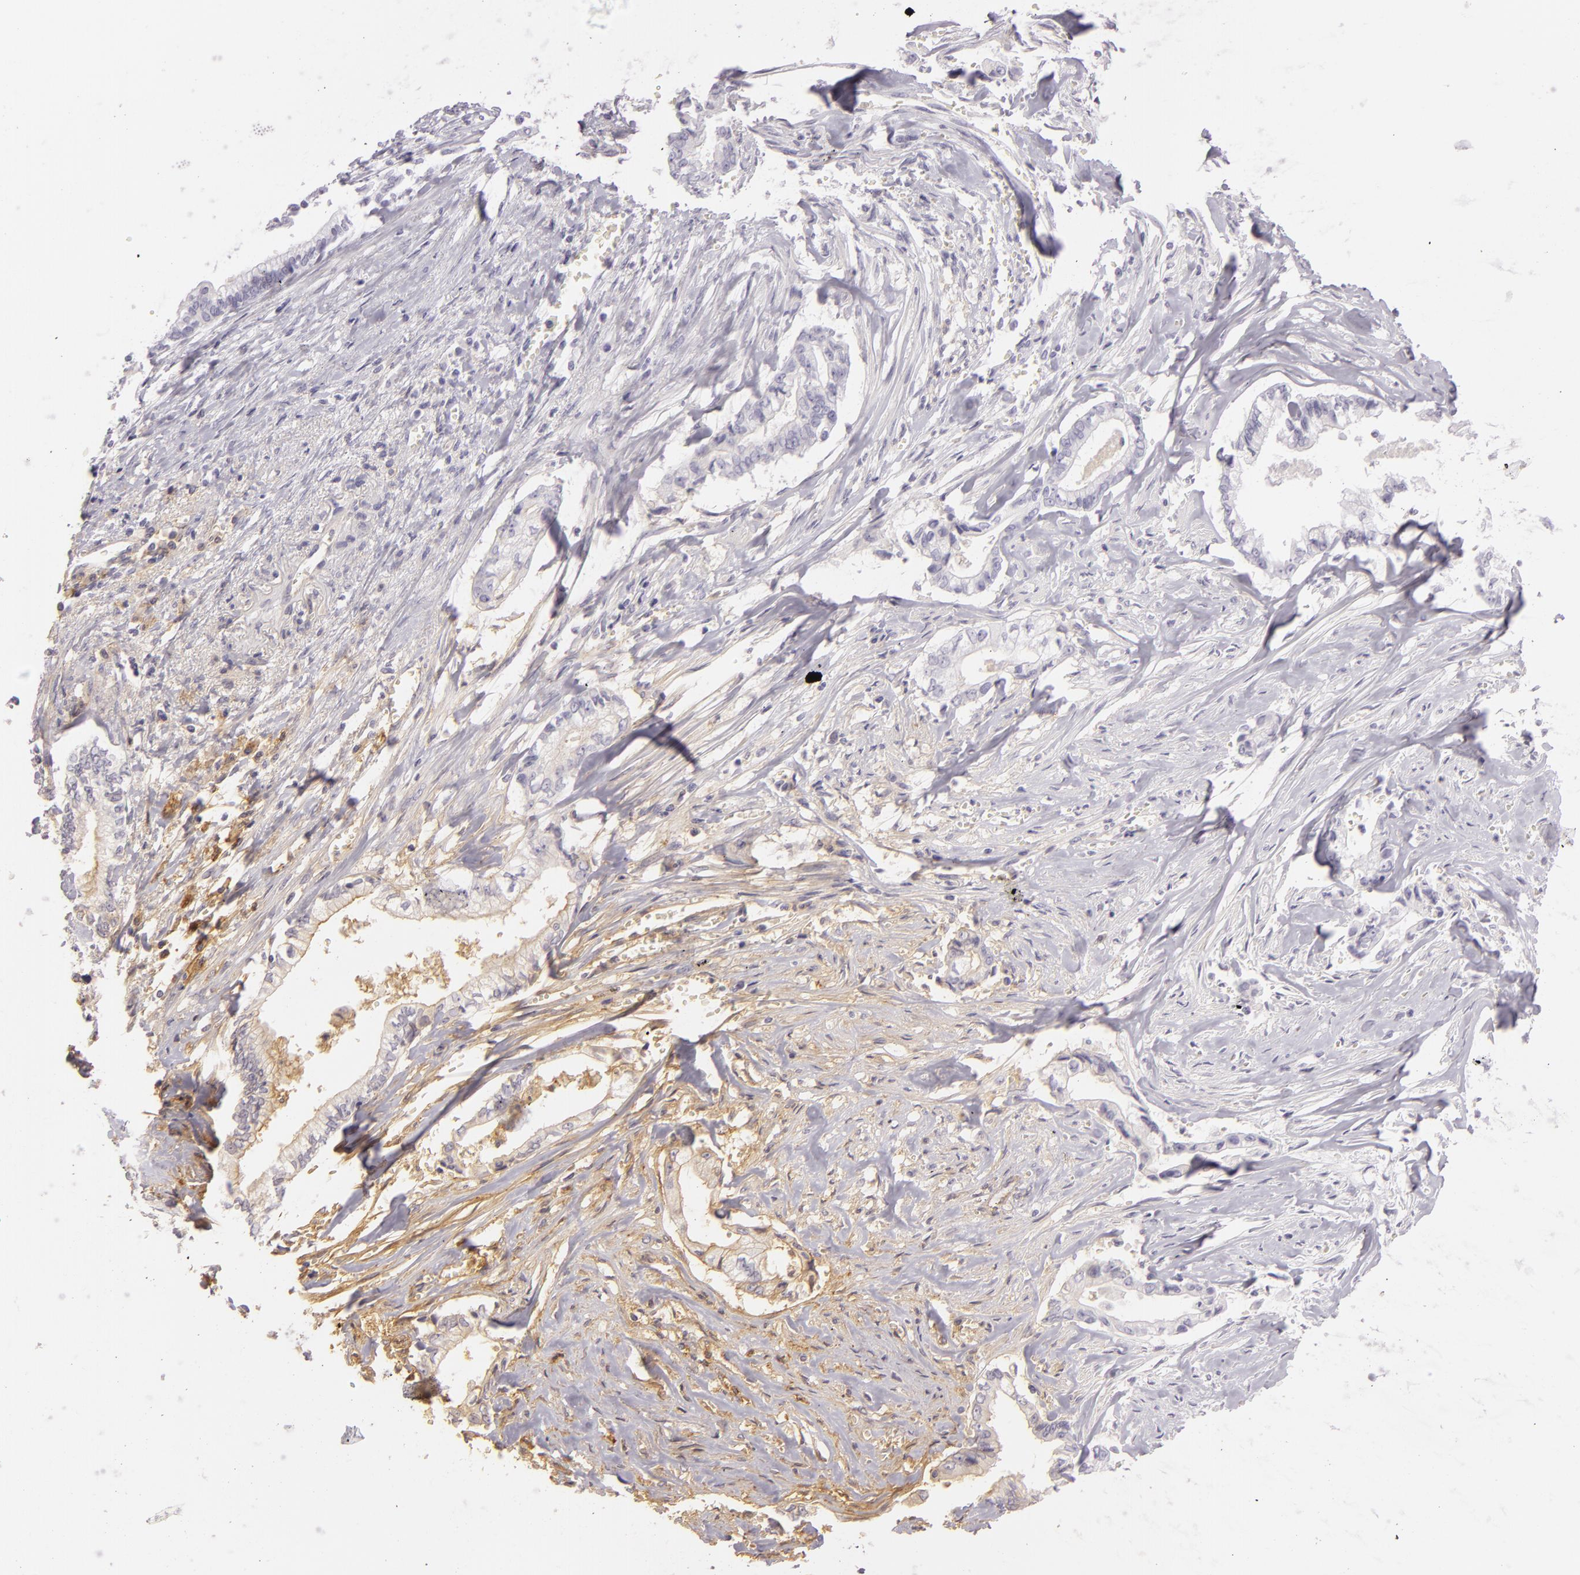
{"staining": {"intensity": "negative", "quantity": "none", "location": "none"}, "tissue": "liver cancer", "cell_type": "Tumor cells", "image_type": "cancer", "snomed": [{"axis": "morphology", "description": "Cholangiocarcinoma"}, {"axis": "topography", "description": "Liver"}], "caption": "The immunohistochemistry (IHC) histopathology image has no significant positivity in tumor cells of liver cholangiocarcinoma tissue.", "gene": "CD59", "patient": {"sex": "male", "age": 57}}